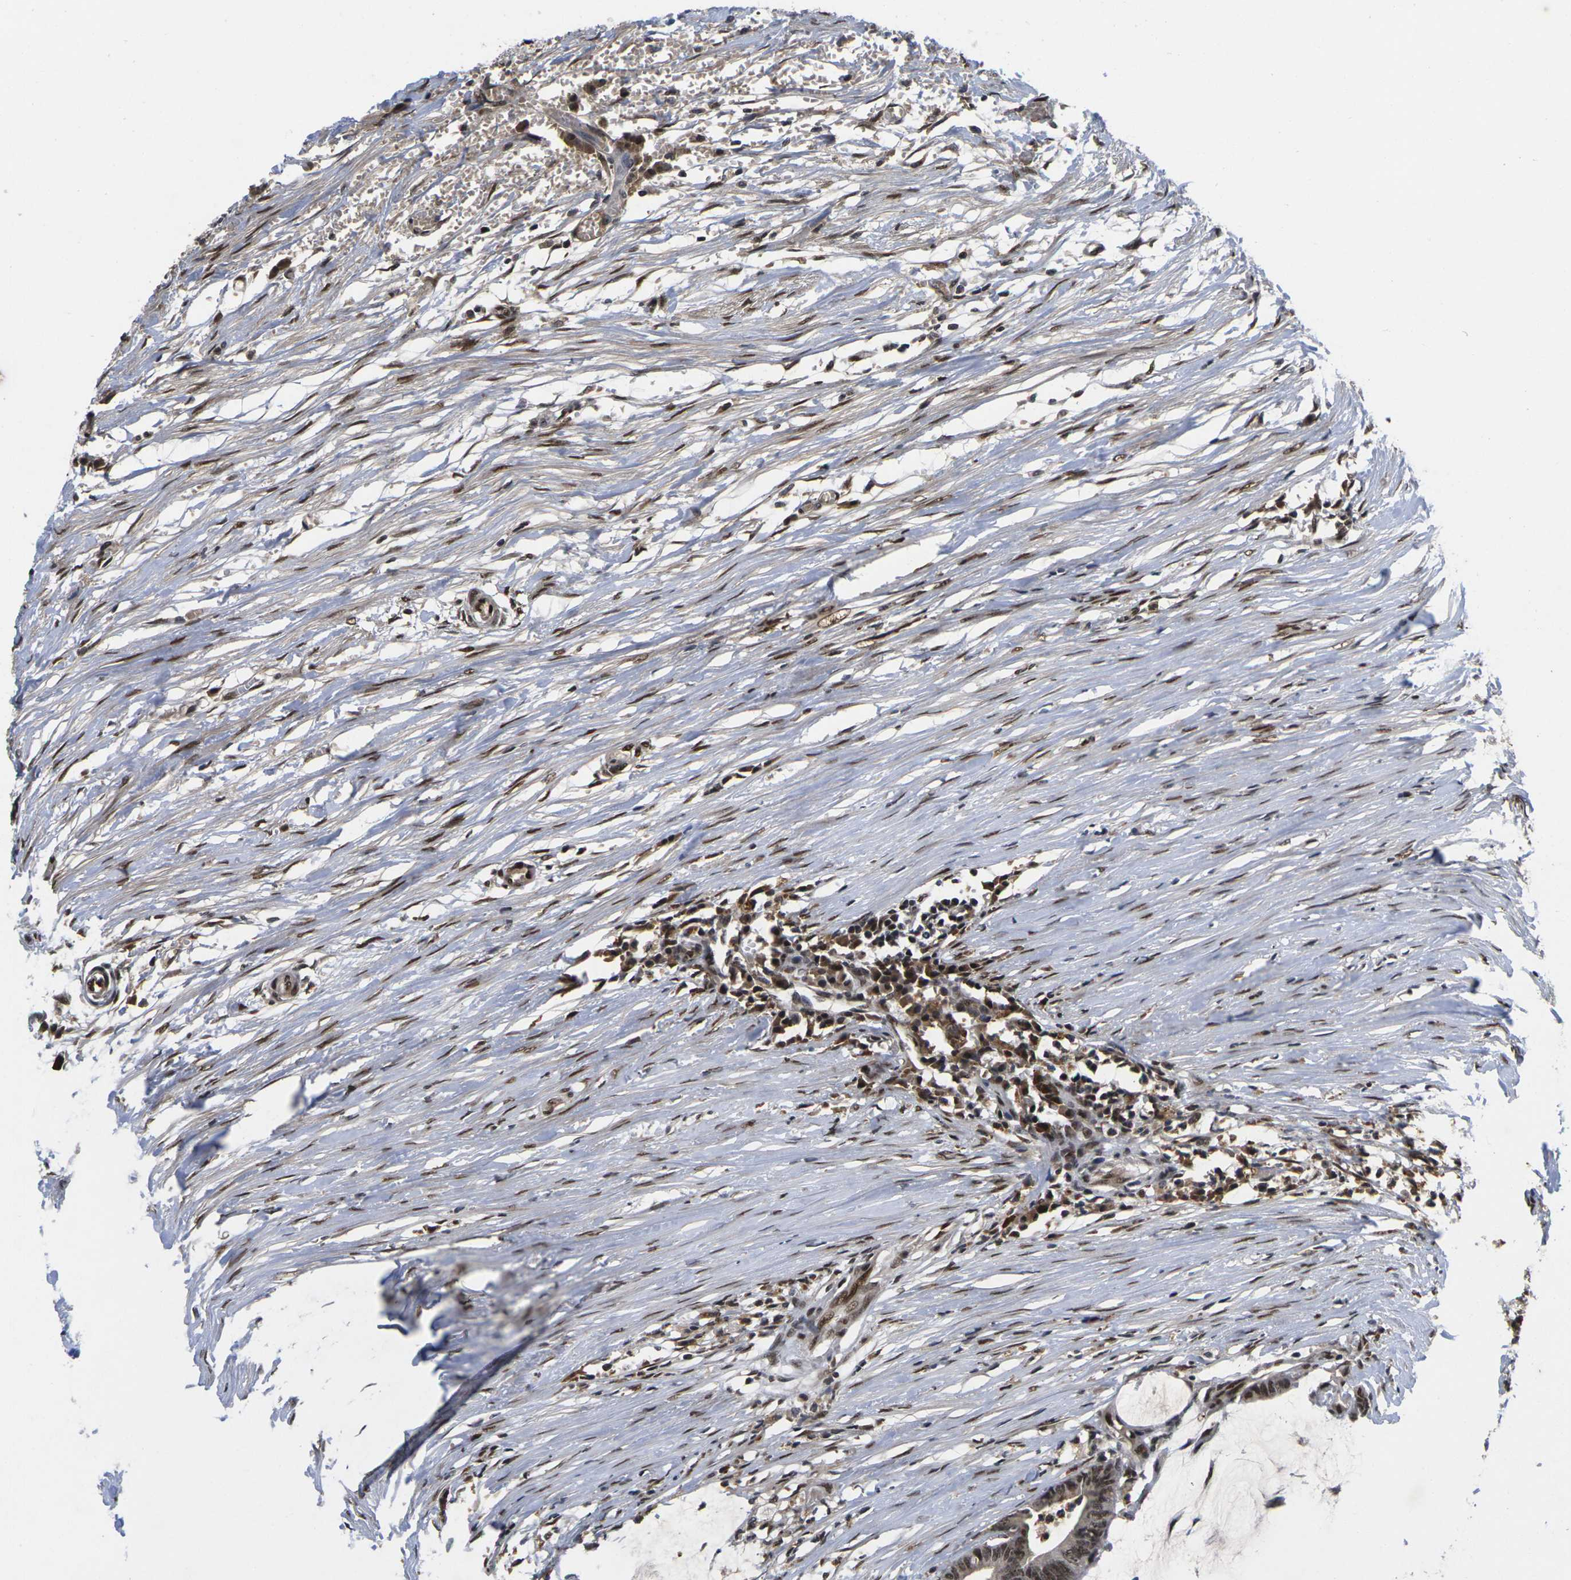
{"staining": {"intensity": "moderate", "quantity": ">75%", "location": "nuclear"}, "tissue": "colorectal cancer", "cell_type": "Tumor cells", "image_type": "cancer", "snomed": [{"axis": "morphology", "description": "Adenocarcinoma, NOS"}, {"axis": "topography", "description": "Rectum"}], "caption": "Immunohistochemistry (IHC) histopathology image of colorectal cancer (adenocarcinoma) stained for a protein (brown), which shows medium levels of moderate nuclear expression in approximately >75% of tumor cells.", "gene": "GTF2E1", "patient": {"sex": "female", "age": 66}}